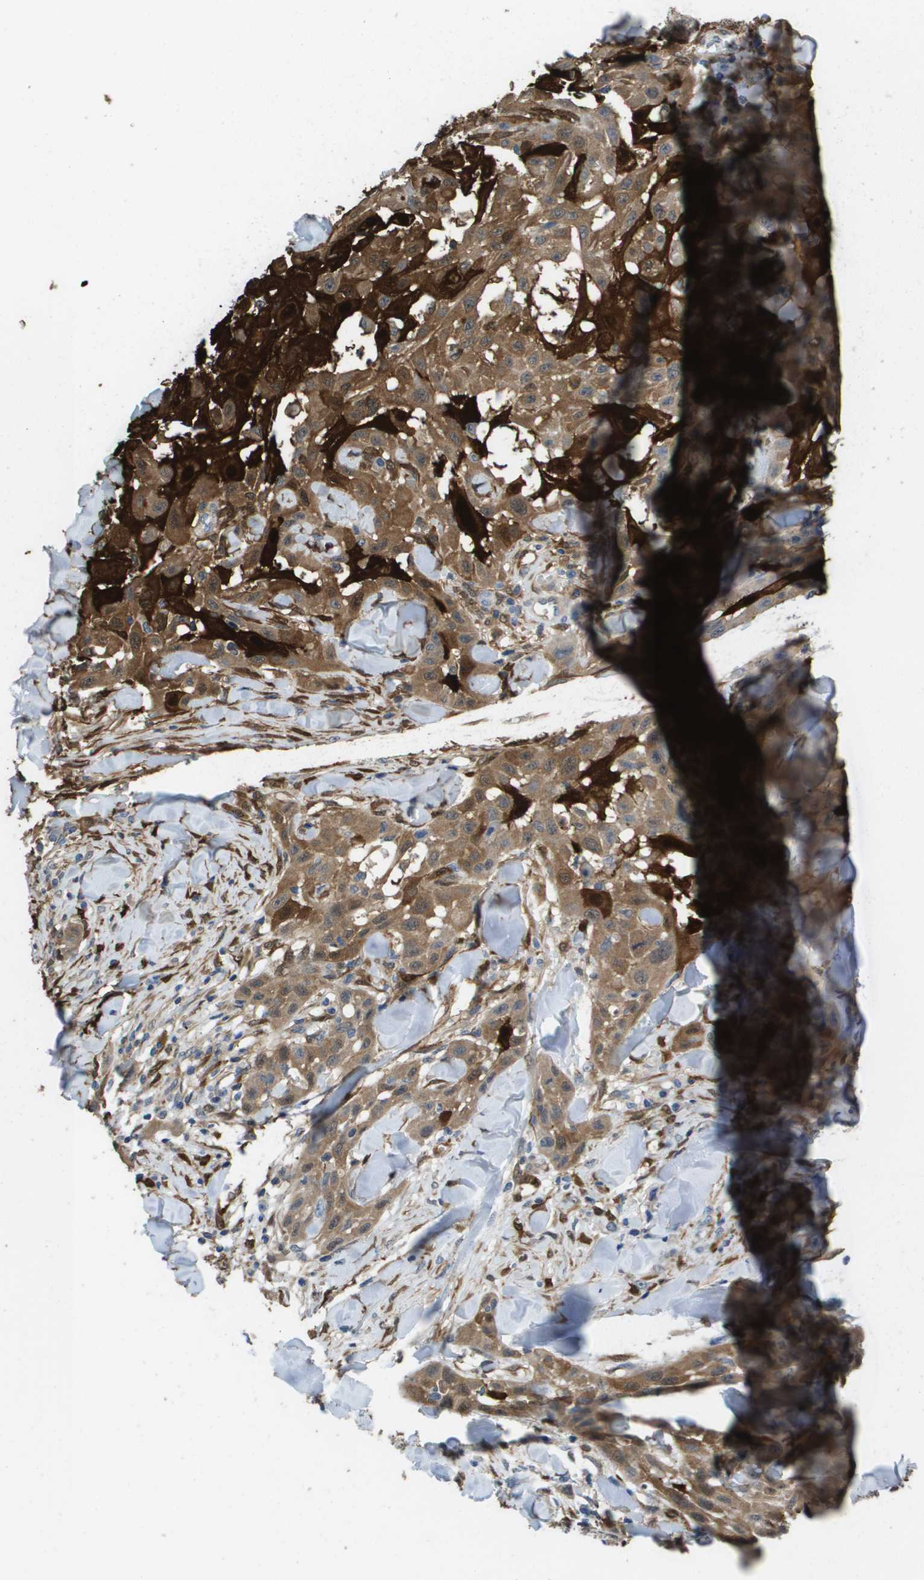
{"staining": {"intensity": "moderate", "quantity": ">75%", "location": "cytoplasmic/membranous"}, "tissue": "skin cancer", "cell_type": "Tumor cells", "image_type": "cancer", "snomed": [{"axis": "morphology", "description": "Squamous cell carcinoma, NOS"}, {"axis": "topography", "description": "Skin"}], "caption": "Tumor cells reveal moderate cytoplasmic/membranous staining in about >75% of cells in skin squamous cell carcinoma.", "gene": "FABP5", "patient": {"sex": "male", "age": 24}}